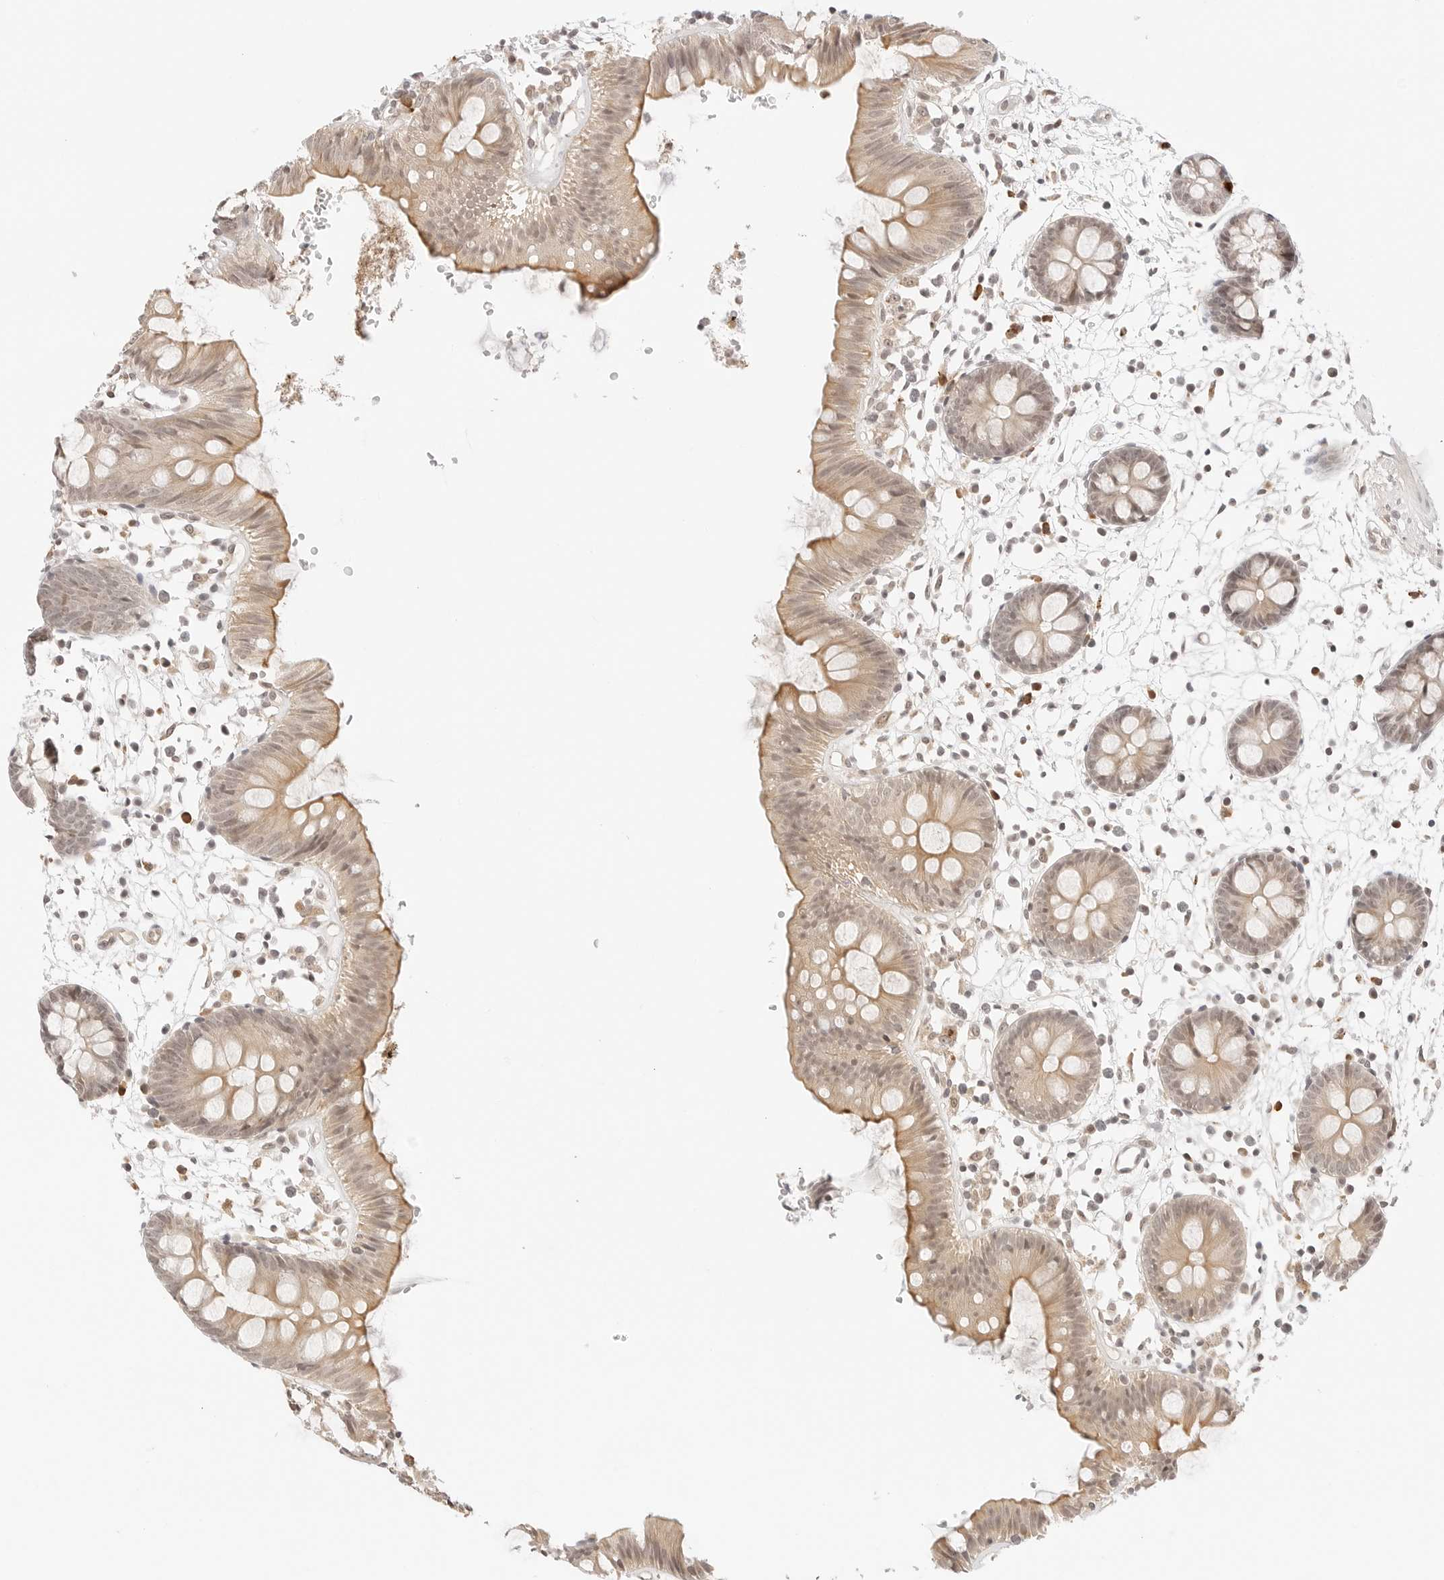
{"staining": {"intensity": "moderate", "quantity": "25%-75%", "location": "cytoplasmic/membranous"}, "tissue": "colon", "cell_type": "Endothelial cells", "image_type": "normal", "snomed": [{"axis": "morphology", "description": "Normal tissue, NOS"}, {"axis": "topography", "description": "Colon"}], "caption": "Immunohistochemistry staining of benign colon, which reveals medium levels of moderate cytoplasmic/membranous staining in approximately 25%-75% of endothelial cells indicating moderate cytoplasmic/membranous protein staining. The staining was performed using DAB (3,3'-diaminobenzidine) (brown) for protein detection and nuclei were counterstained in hematoxylin (blue).", "gene": "SEPTIN4", "patient": {"sex": "male", "age": 56}}